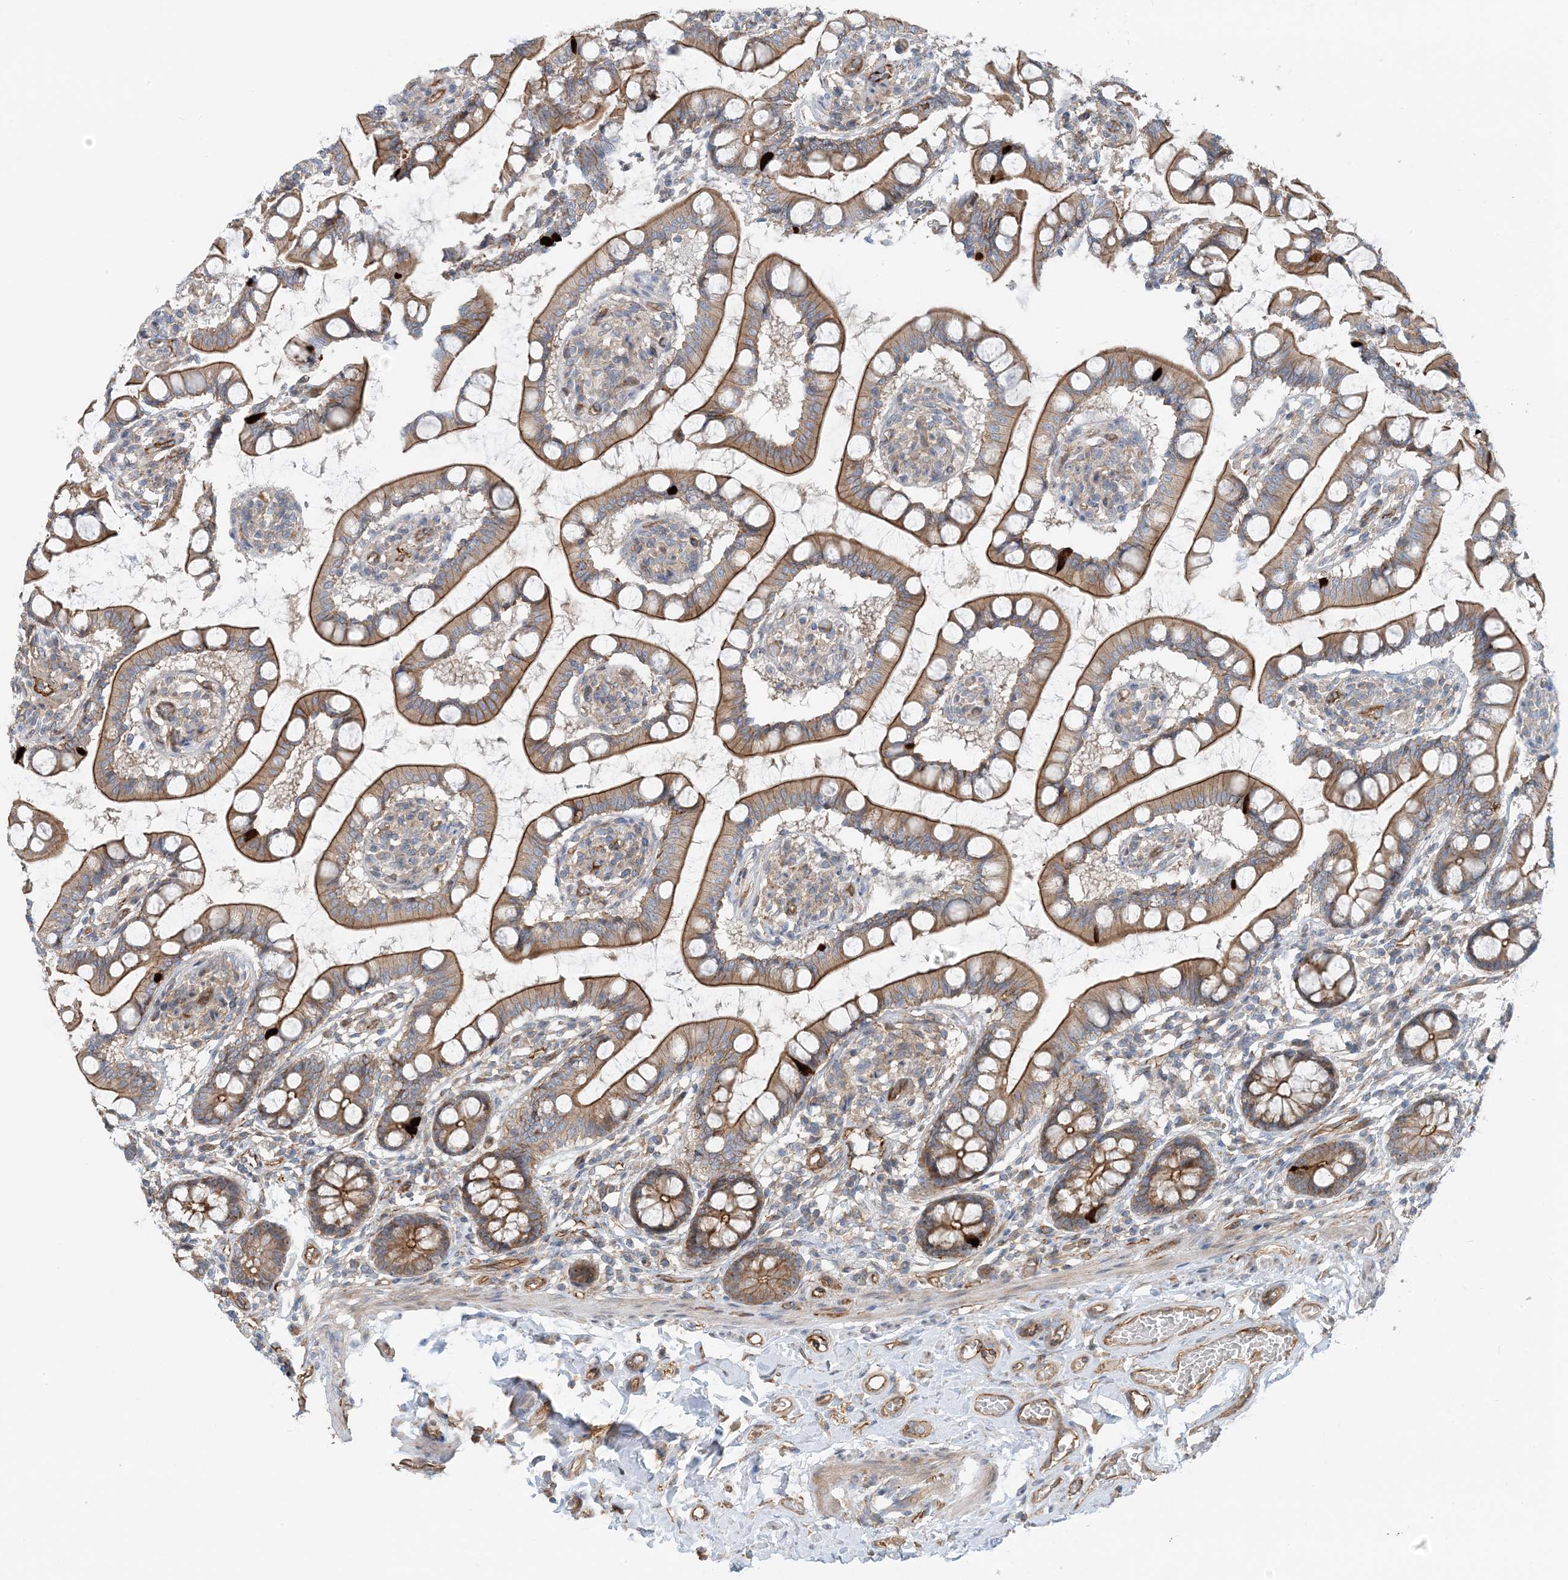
{"staining": {"intensity": "moderate", "quantity": ">75%", "location": "cytoplasmic/membranous"}, "tissue": "small intestine", "cell_type": "Glandular cells", "image_type": "normal", "snomed": [{"axis": "morphology", "description": "Normal tissue, NOS"}, {"axis": "topography", "description": "Small intestine"}], "caption": "Immunohistochemical staining of unremarkable human small intestine shows moderate cytoplasmic/membranous protein staining in about >75% of glandular cells.", "gene": "MYL5", "patient": {"sex": "male", "age": 52}}